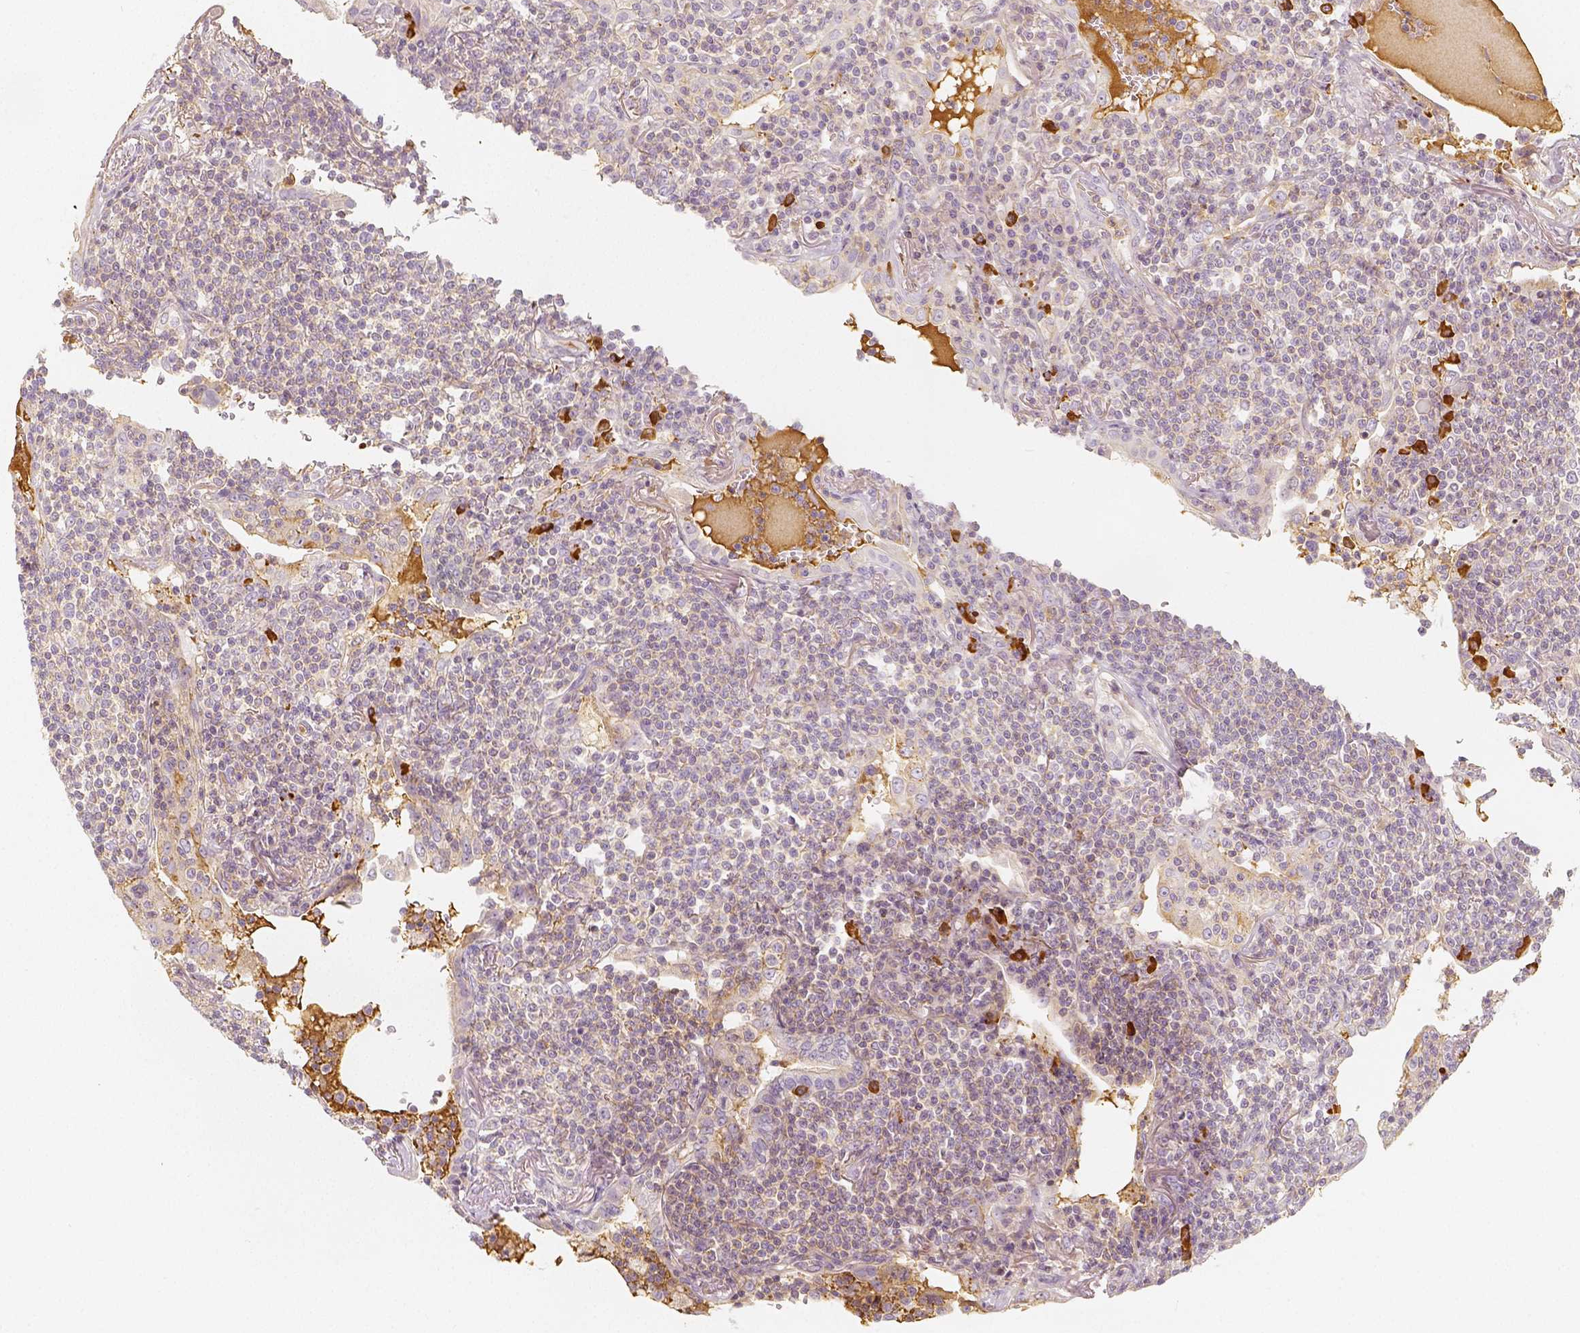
{"staining": {"intensity": "weak", "quantity": ">75%", "location": "cytoplasmic/membranous"}, "tissue": "lymphoma", "cell_type": "Tumor cells", "image_type": "cancer", "snomed": [{"axis": "morphology", "description": "Malignant lymphoma, non-Hodgkin's type, Low grade"}, {"axis": "topography", "description": "Lung"}], "caption": "Protein expression analysis of human lymphoma reveals weak cytoplasmic/membranous positivity in about >75% of tumor cells.", "gene": "PTPRJ", "patient": {"sex": "female", "age": 71}}